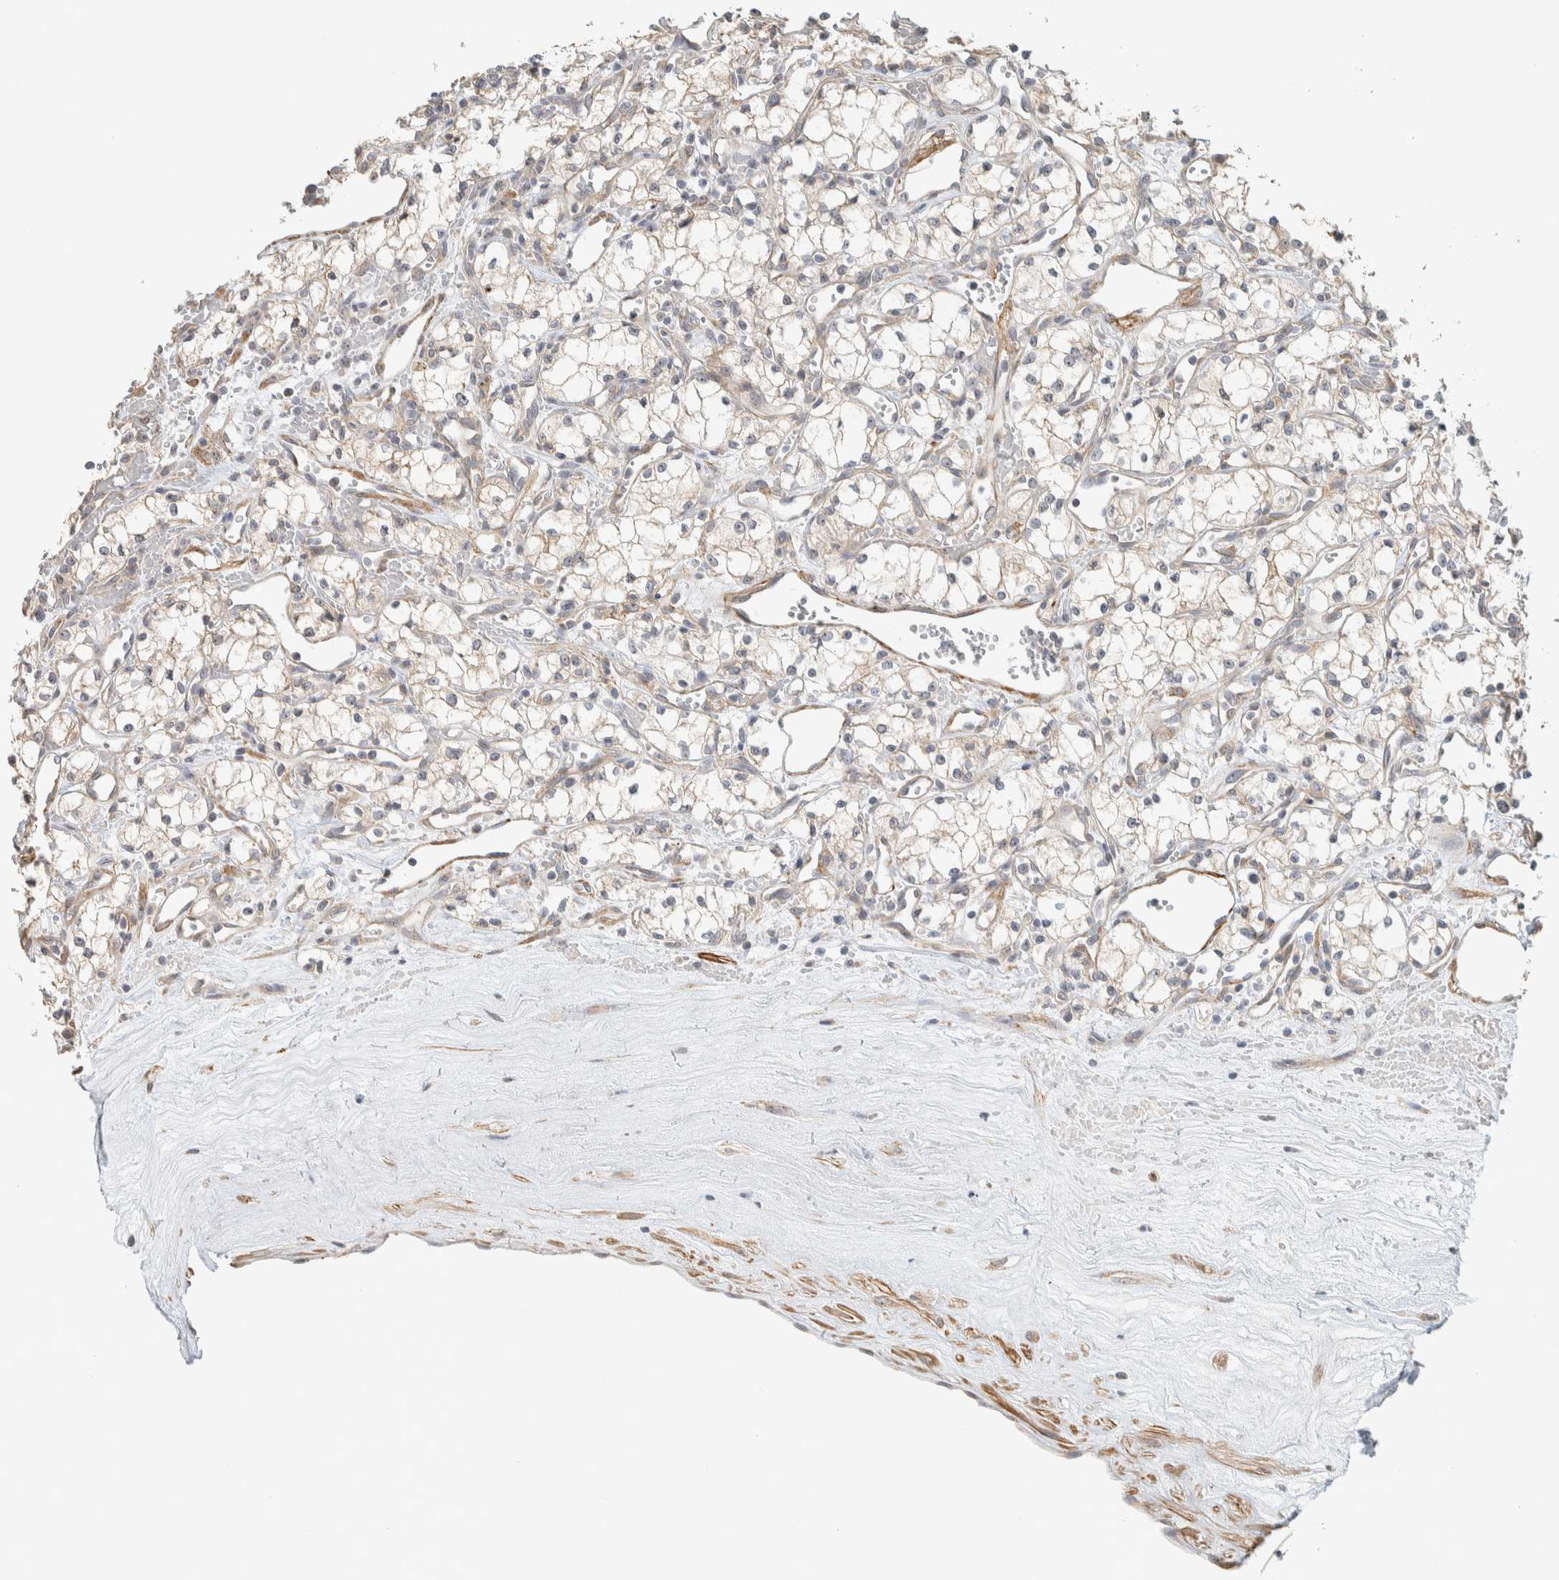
{"staining": {"intensity": "weak", "quantity": "<25%", "location": "cytoplasmic/membranous"}, "tissue": "renal cancer", "cell_type": "Tumor cells", "image_type": "cancer", "snomed": [{"axis": "morphology", "description": "Adenocarcinoma, NOS"}, {"axis": "topography", "description": "Kidney"}], "caption": "A micrograph of renal cancer stained for a protein shows no brown staining in tumor cells.", "gene": "KLHL40", "patient": {"sex": "male", "age": 59}}